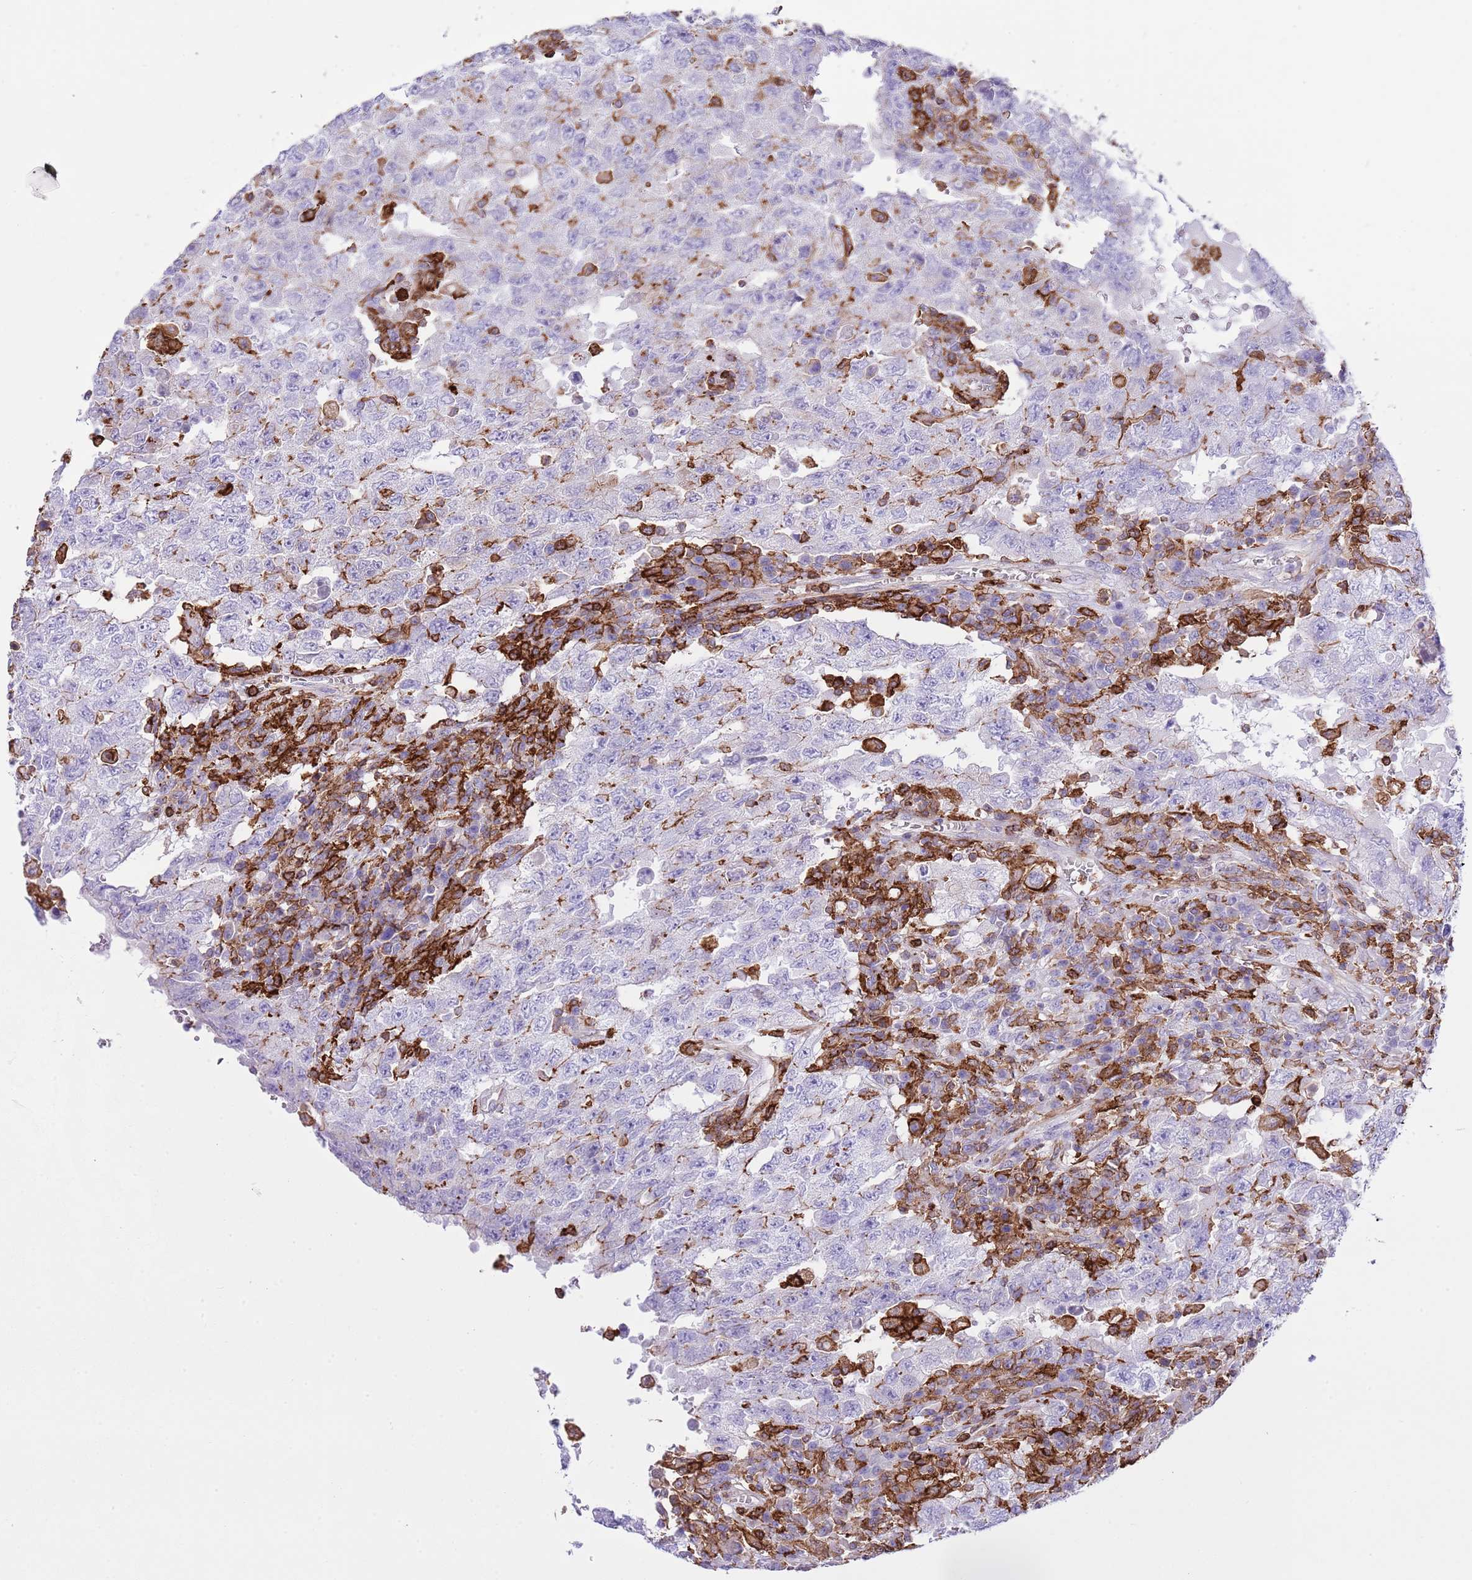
{"staining": {"intensity": "negative", "quantity": "none", "location": "none"}, "tissue": "testis cancer", "cell_type": "Tumor cells", "image_type": "cancer", "snomed": [{"axis": "morphology", "description": "Carcinoma, Embryonal, NOS"}, {"axis": "topography", "description": "Testis"}], "caption": "Tumor cells show no significant expression in testis cancer (embryonal carcinoma).", "gene": "EFHD2", "patient": {"sex": "male", "age": 26}}